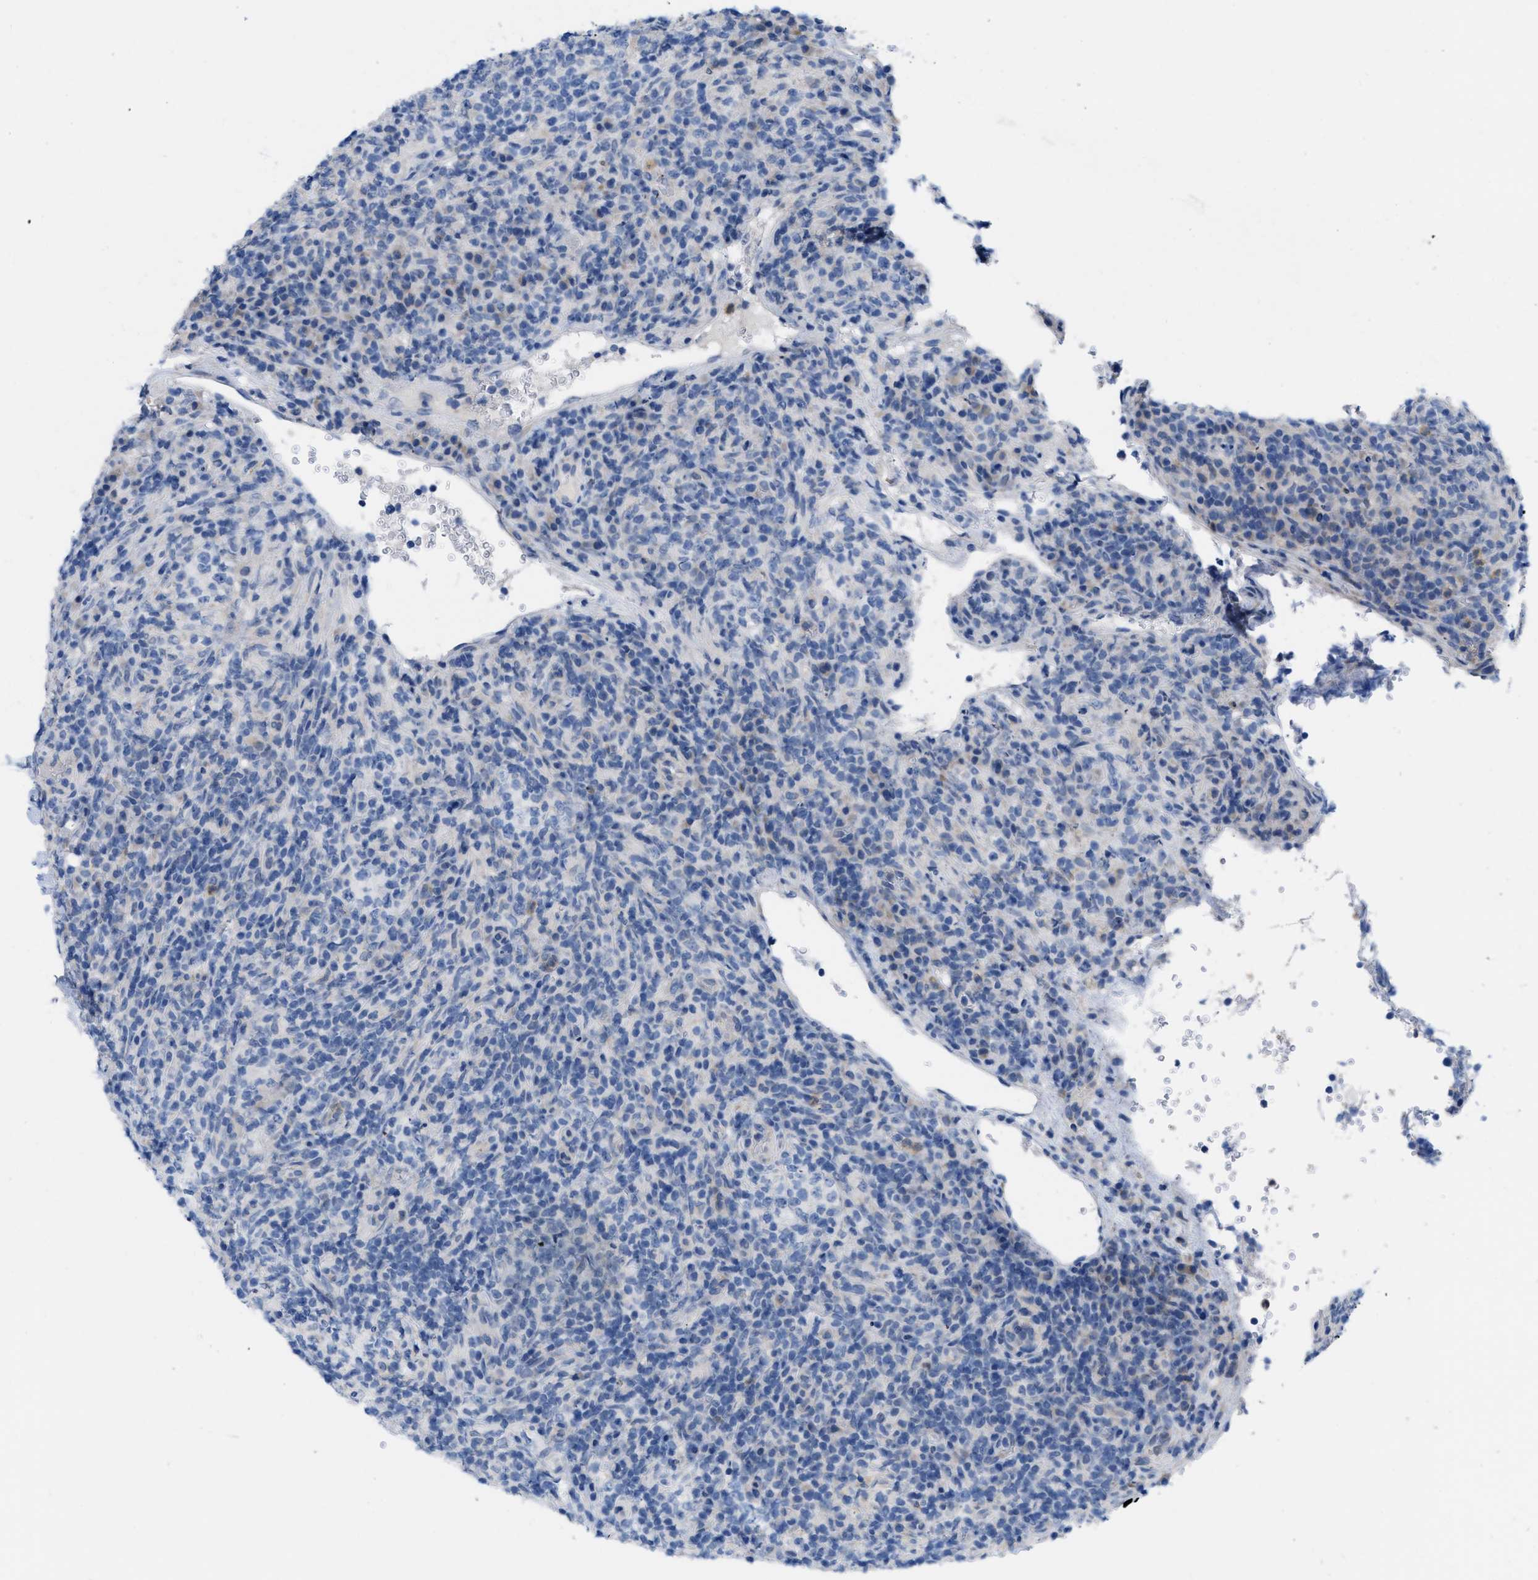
{"staining": {"intensity": "negative", "quantity": "none", "location": "none"}, "tissue": "lymphoma", "cell_type": "Tumor cells", "image_type": "cancer", "snomed": [{"axis": "morphology", "description": "Malignant lymphoma, non-Hodgkin's type, High grade"}, {"axis": "topography", "description": "Lymph node"}], "caption": "This is an immunohistochemistry histopathology image of lymphoma. There is no expression in tumor cells.", "gene": "PLPPR5", "patient": {"sex": "female", "age": 76}}